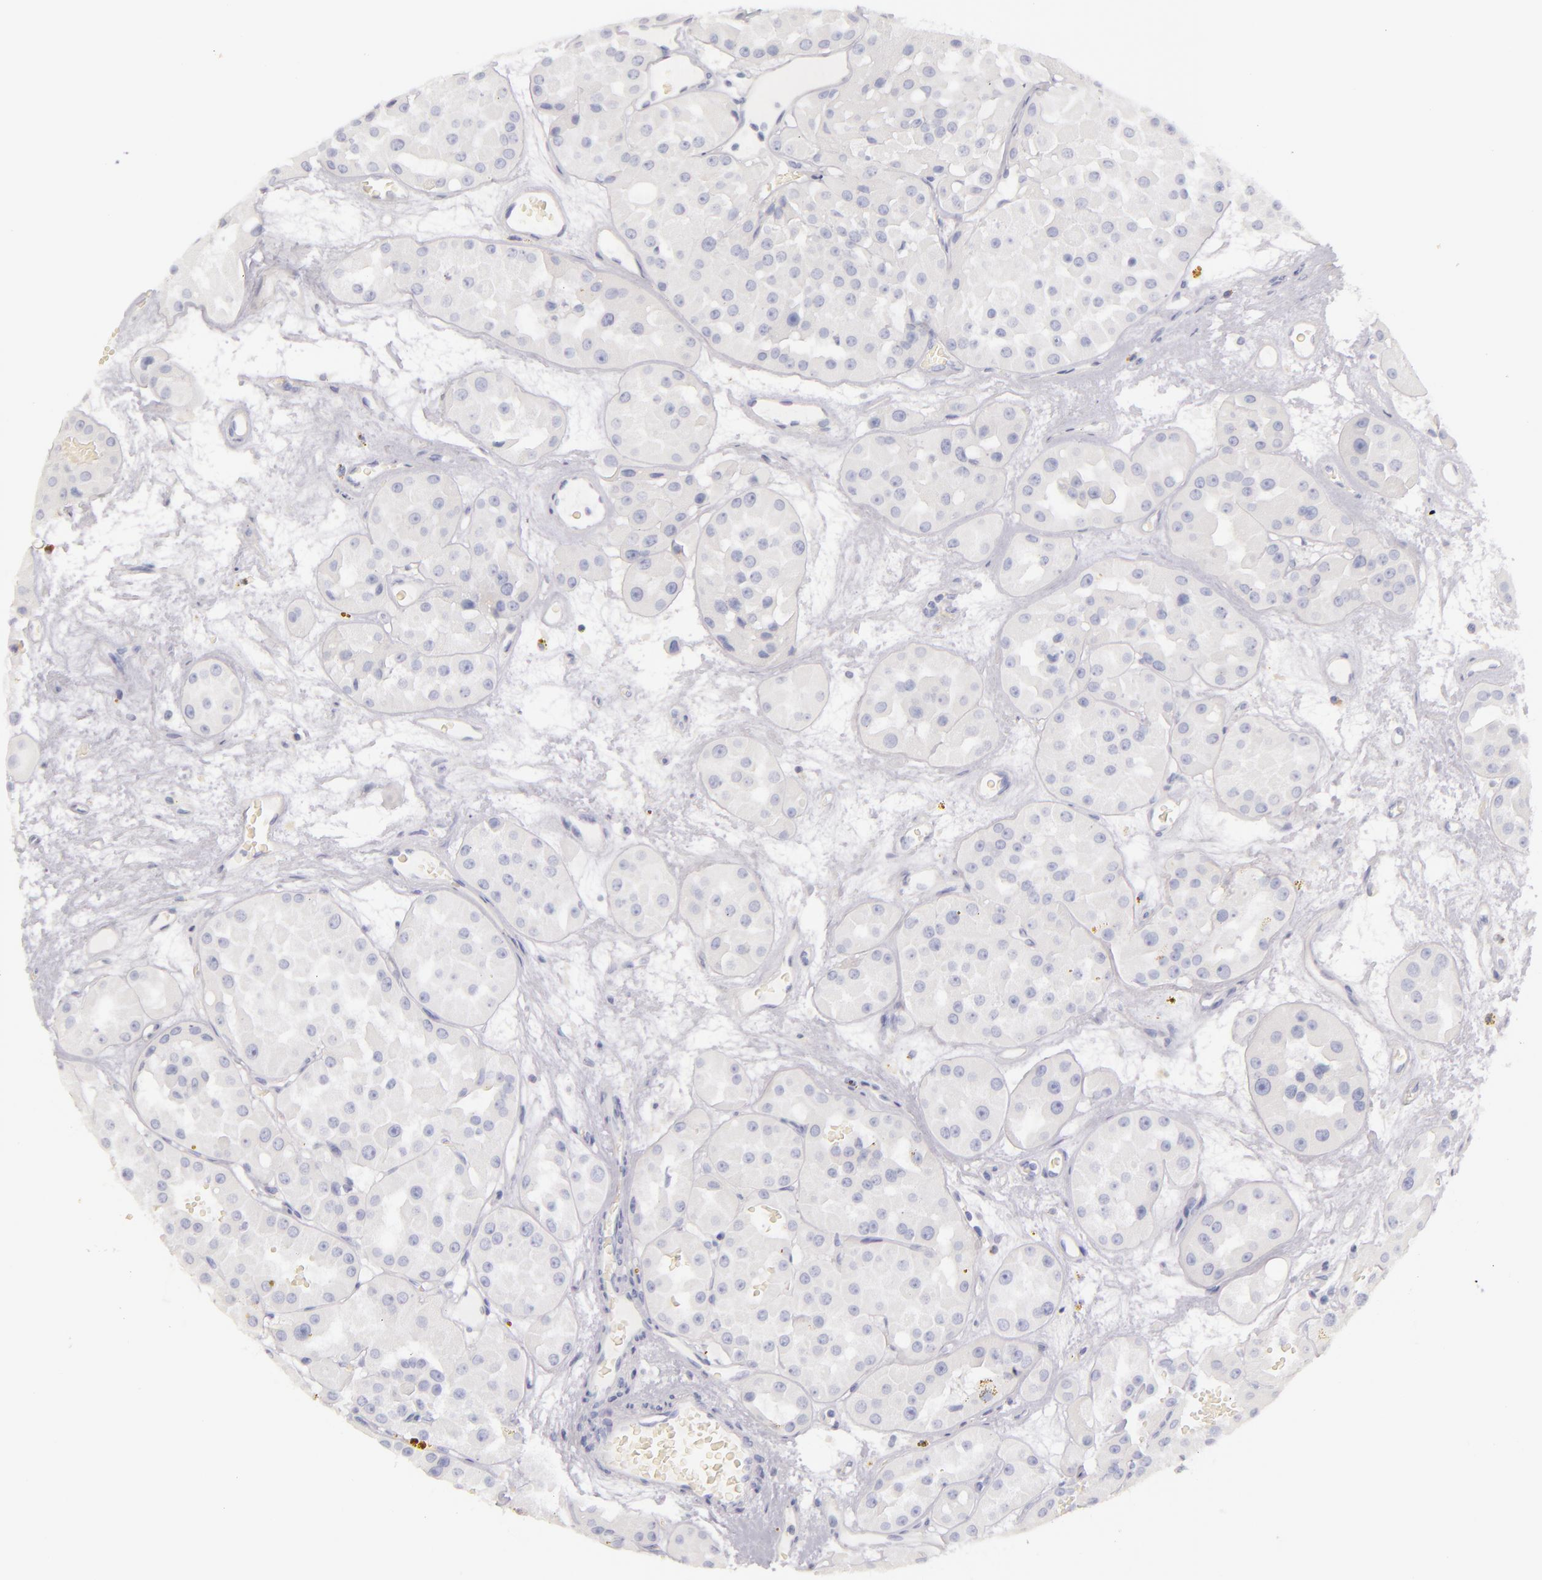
{"staining": {"intensity": "negative", "quantity": "none", "location": "none"}, "tissue": "renal cancer", "cell_type": "Tumor cells", "image_type": "cancer", "snomed": [{"axis": "morphology", "description": "Adenocarcinoma, uncertain malignant potential"}, {"axis": "topography", "description": "Kidney"}], "caption": "Tumor cells show no significant protein staining in renal cancer.", "gene": "TPSD1", "patient": {"sex": "male", "age": 63}}